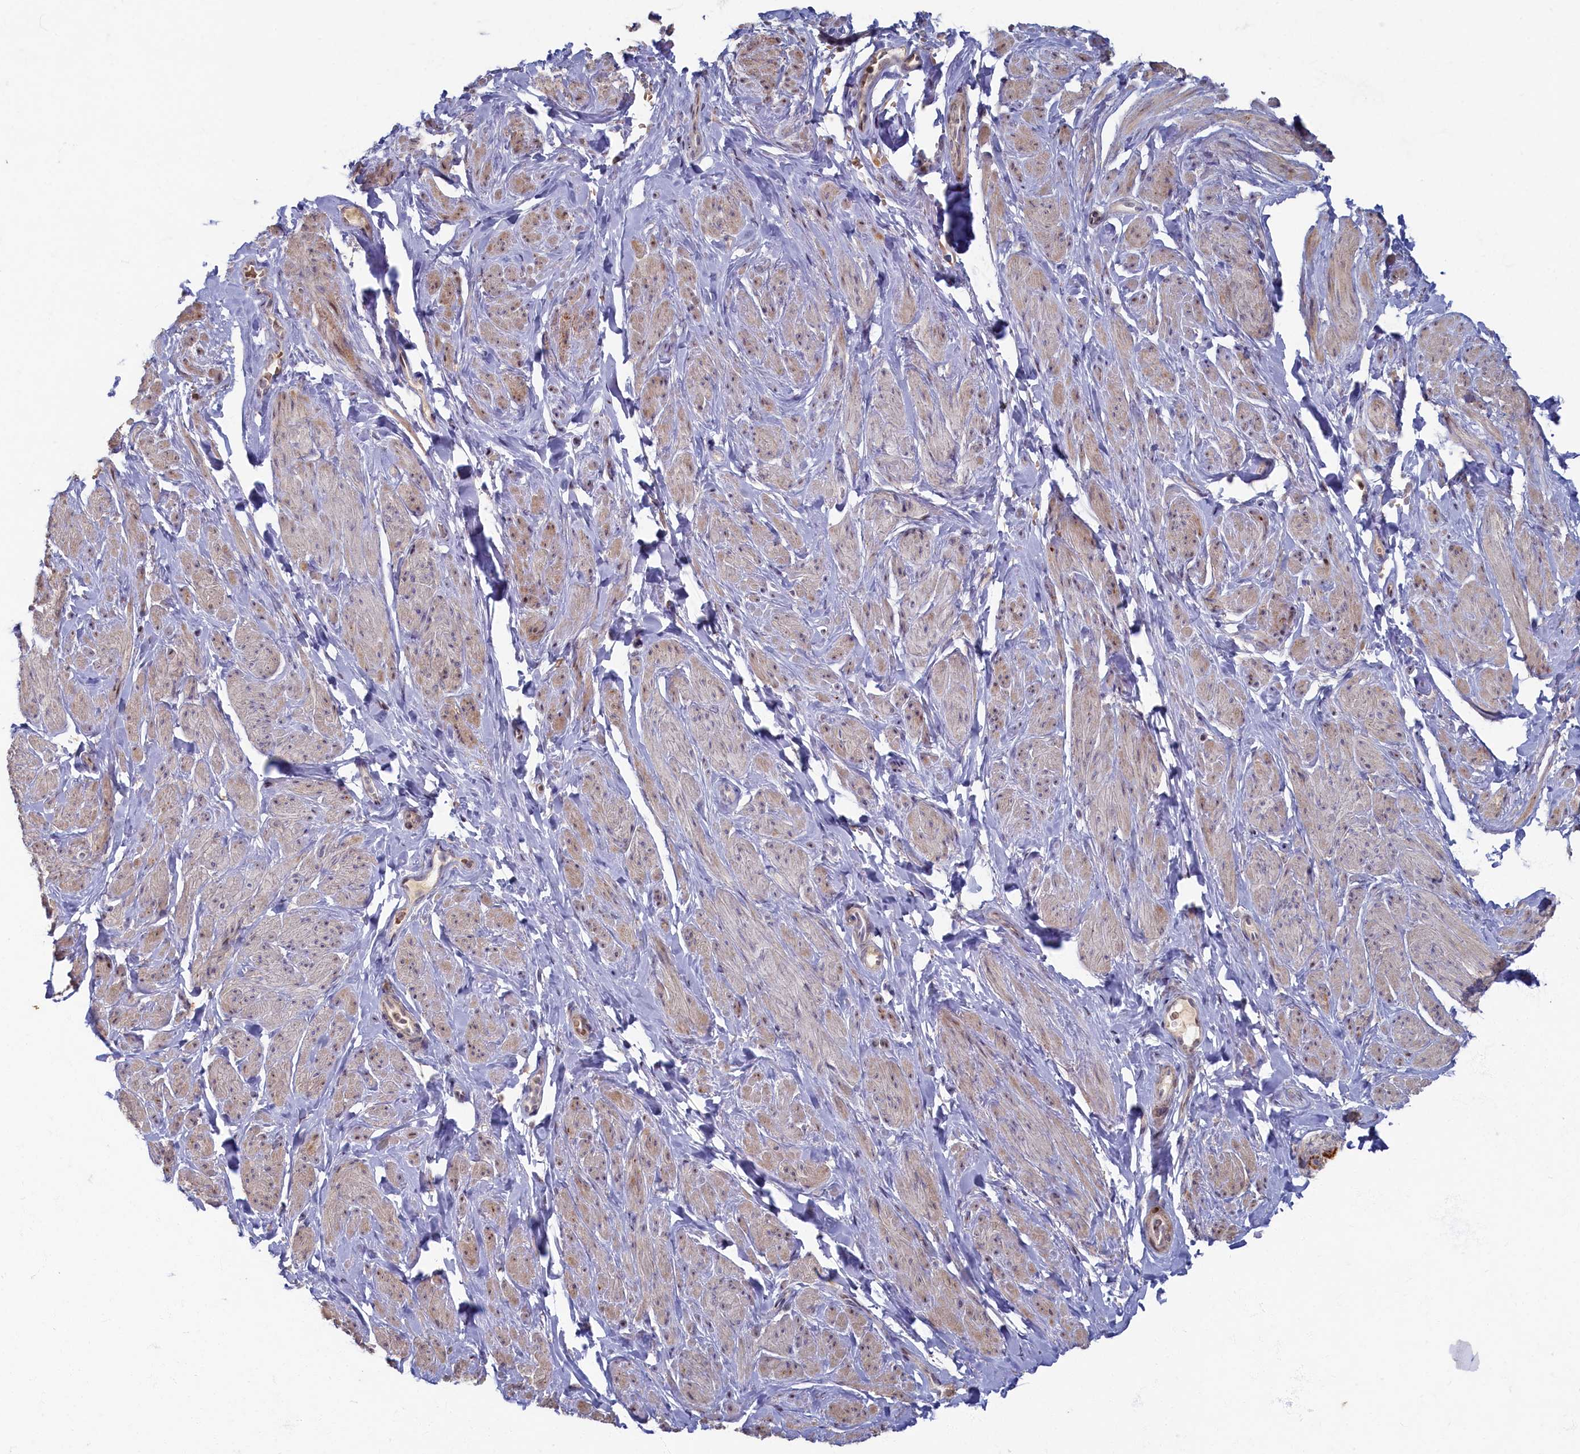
{"staining": {"intensity": "weak", "quantity": "<25%", "location": "cytoplasmic/membranous"}, "tissue": "smooth muscle", "cell_type": "Smooth muscle cells", "image_type": "normal", "snomed": [{"axis": "morphology", "description": "Normal tissue, NOS"}, {"axis": "topography", "description": "Smooth muscle"}, {"axis": "topography", "description": "Peripheral nerve tissue"}], "caption": "Immunohistochemistry (IHC) image of unremarkable smooth muscle stained for a protein (brown), which exhibits no positivity in smooth muscle cells.", "gene": "HUNK", "patient": {"sex": "male", "age": 69}}